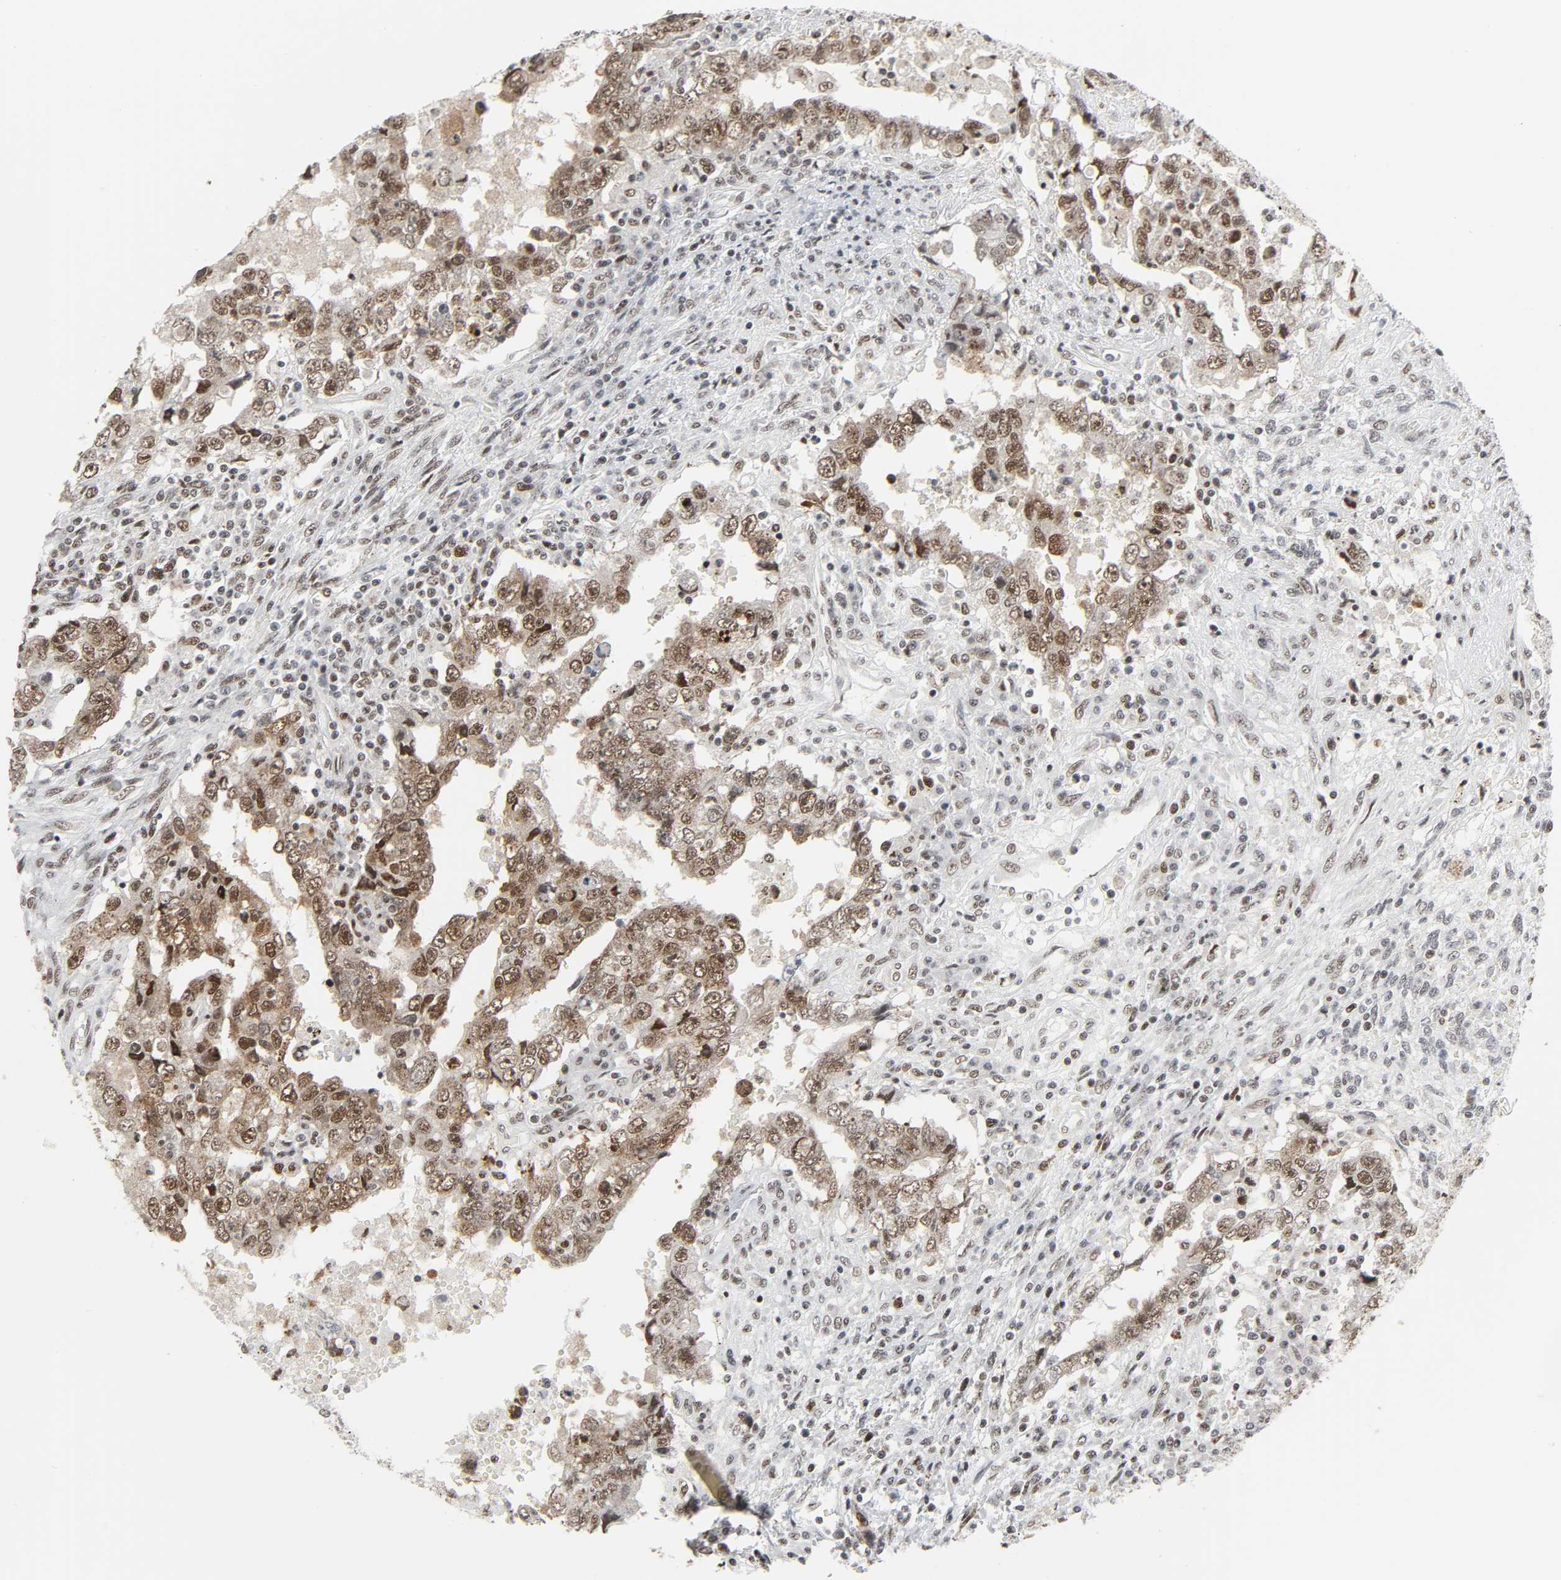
{"staining": {"intensity": "moderate", "quantity": ">75%", "location": "nuclear"}, "tissue": "testis cancer", "cell_type": "Tumor cells", "image_type": "cancer", "snomed": [{"axis": "morphology", "description": "Carcinoma, Embryonal, NOS"}, {"axis": "topography", "description": "Testis"}], "caption": "Embryonal carcinoma (testis) tissue shows moderate nuclear expression in approximately >75% of tumor cells, visualized by immunohistochemistry.", "gene": "CDK7", "patient": {"sex": "male", "age": 26}}